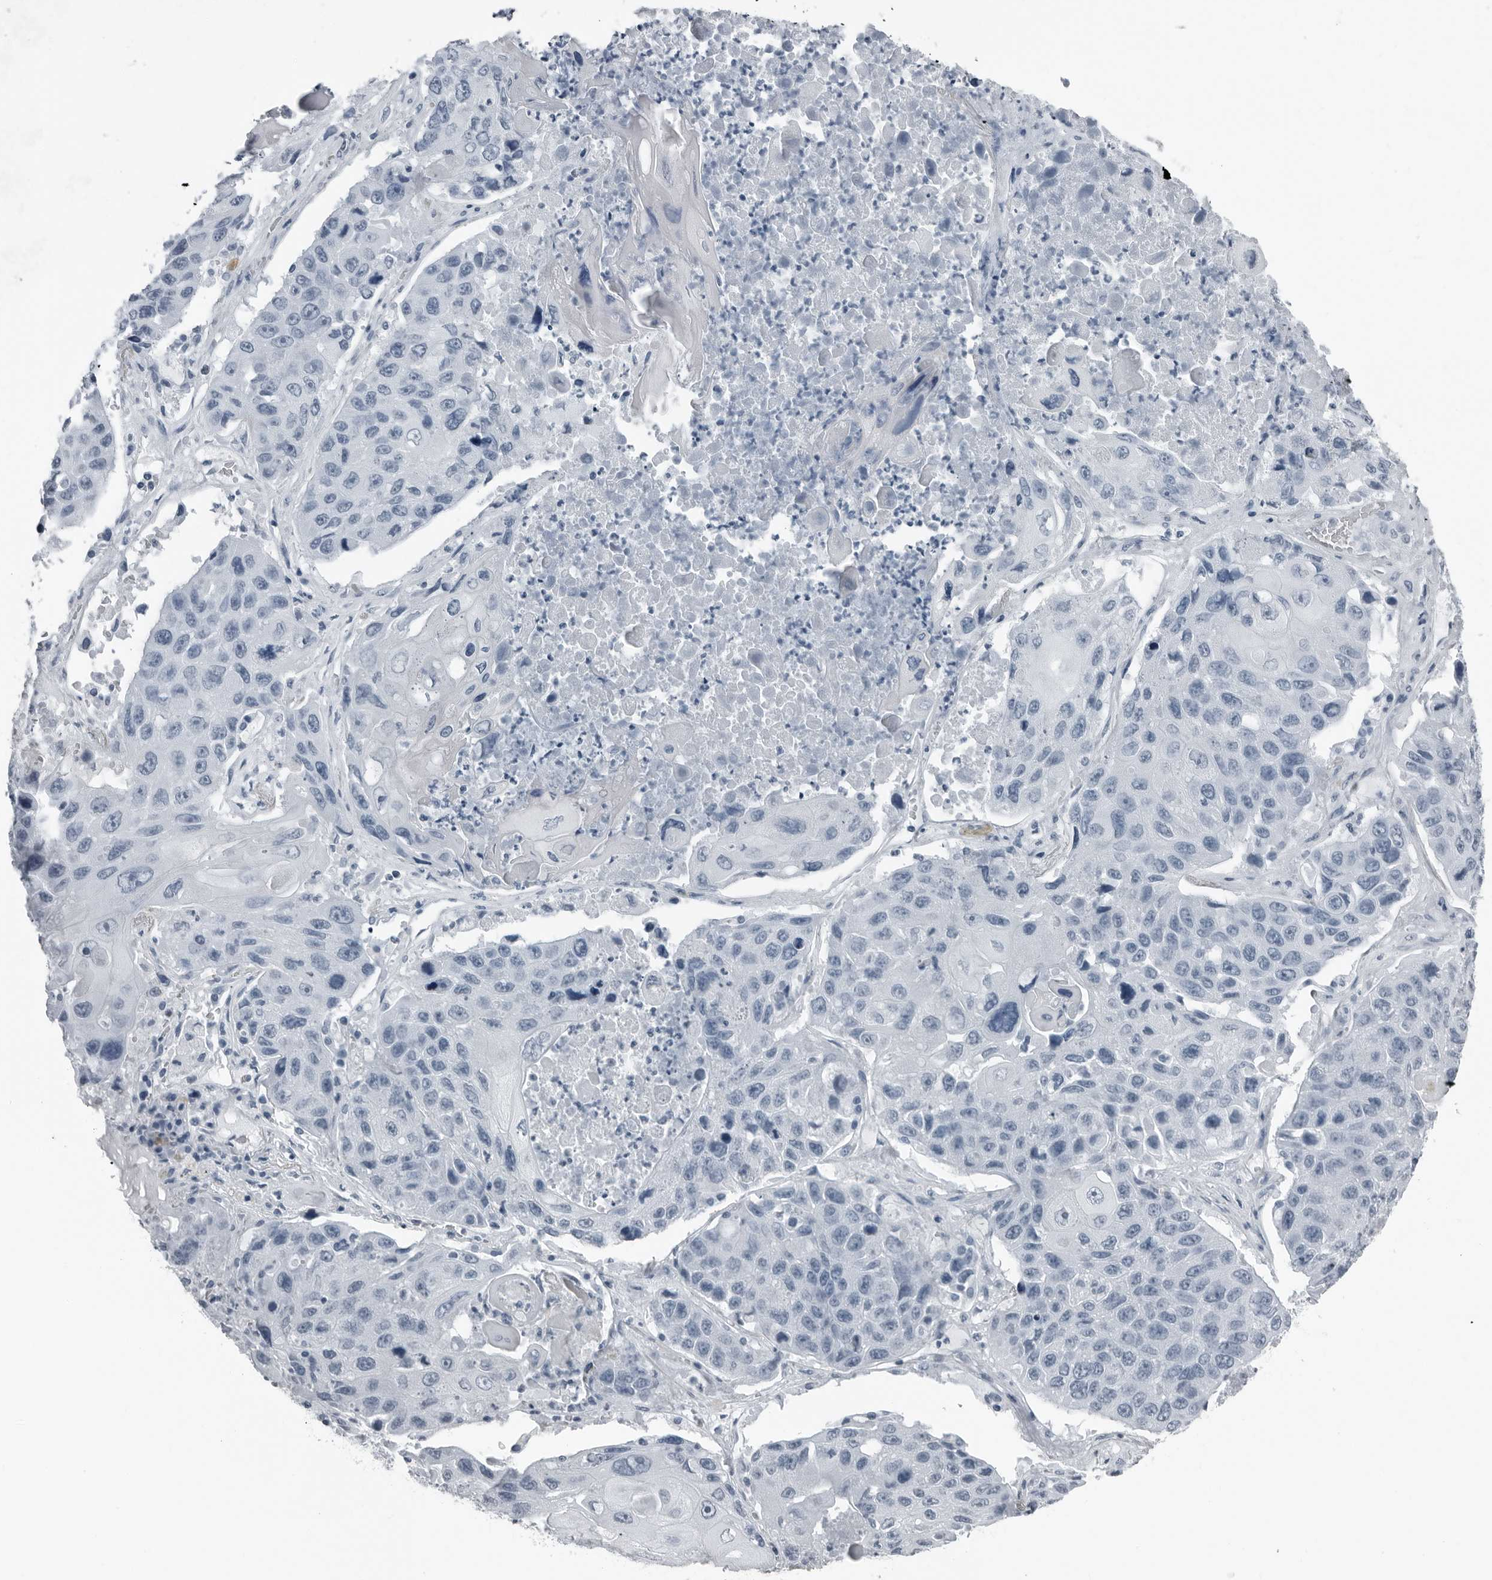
{"staining": {"intensity": "negative", "quantity": "none", "location": "none"}, "tissue": "lung cancer", "cell_type": "Tumor cells", "image_type": "cancer", "snomed": [{"axis": "morphology", "description": "Squamous cell carcinoma, NOS"}, {"axis": "topography", "description": "Lung"}], "caption": "IHC histopathology image of neoplastic tissue: human lung cancer (squamous cell carcinoma) stained with DAB (3,3'-diaminobenzidine) exhibits no significant protein staining in tumor cells.", "gene": "PRSS1", "patient": {"sex": "male", "age": 61}}